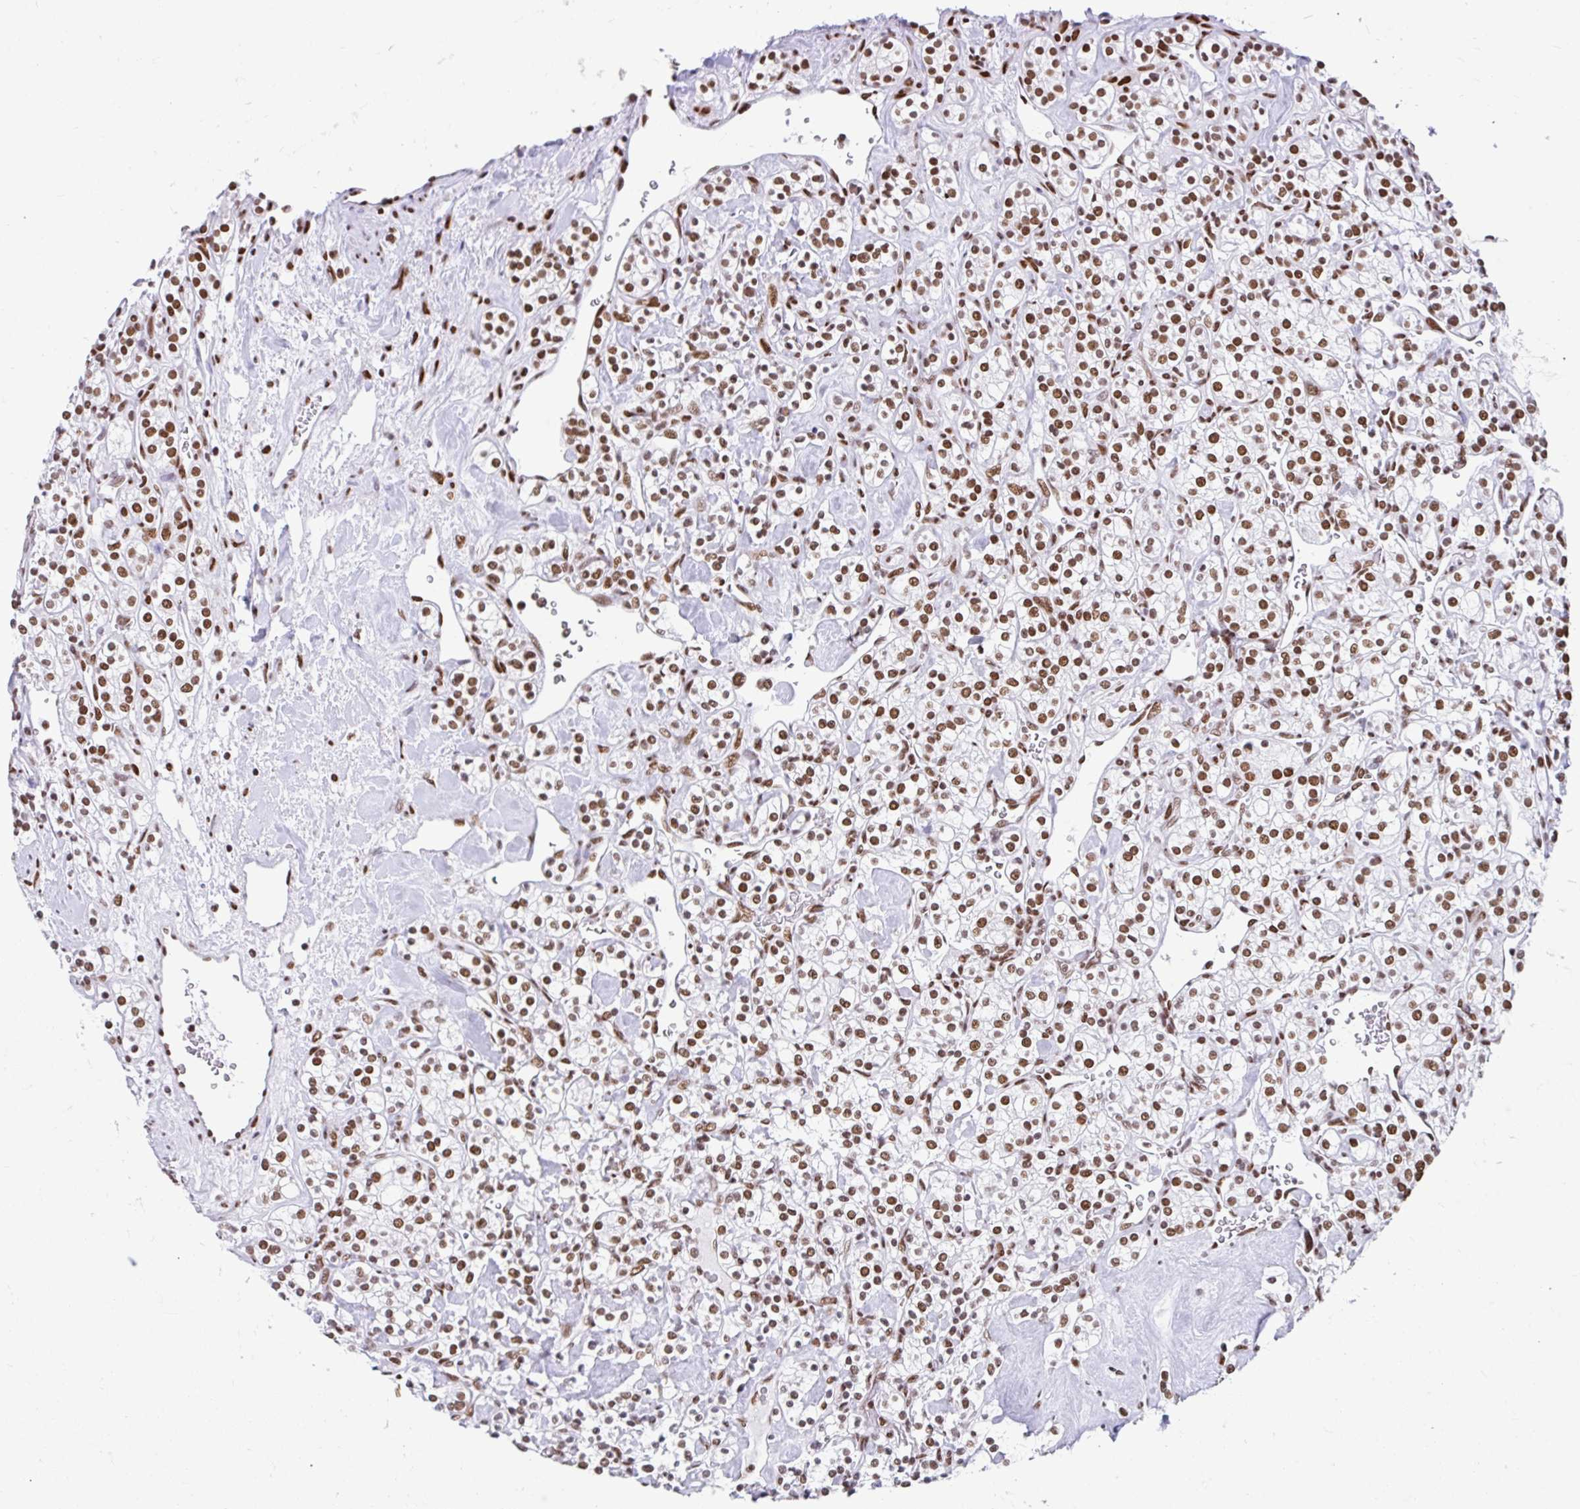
{"staining": {"intensity": "moderate", "quantity": ">75%", "location": "nuclear"}, "tissue": "renal cancer", "cell_type": "Tumor cells", "image_type": "cancer", "snomed": [{"axis": "morphology", "description": "Adenocarcinoma, NOS"}, {"axis": "topography", "description": "Kidney"}], "caption": "Adenocarcinoma (renal) stained with DAB immunohistochemistry exhibits medium levels of moderate nuclear positivity in about >75% of tumor cells.", "gene": "KHDRBS1", "patient": {"sex": "male", "age": 77}}